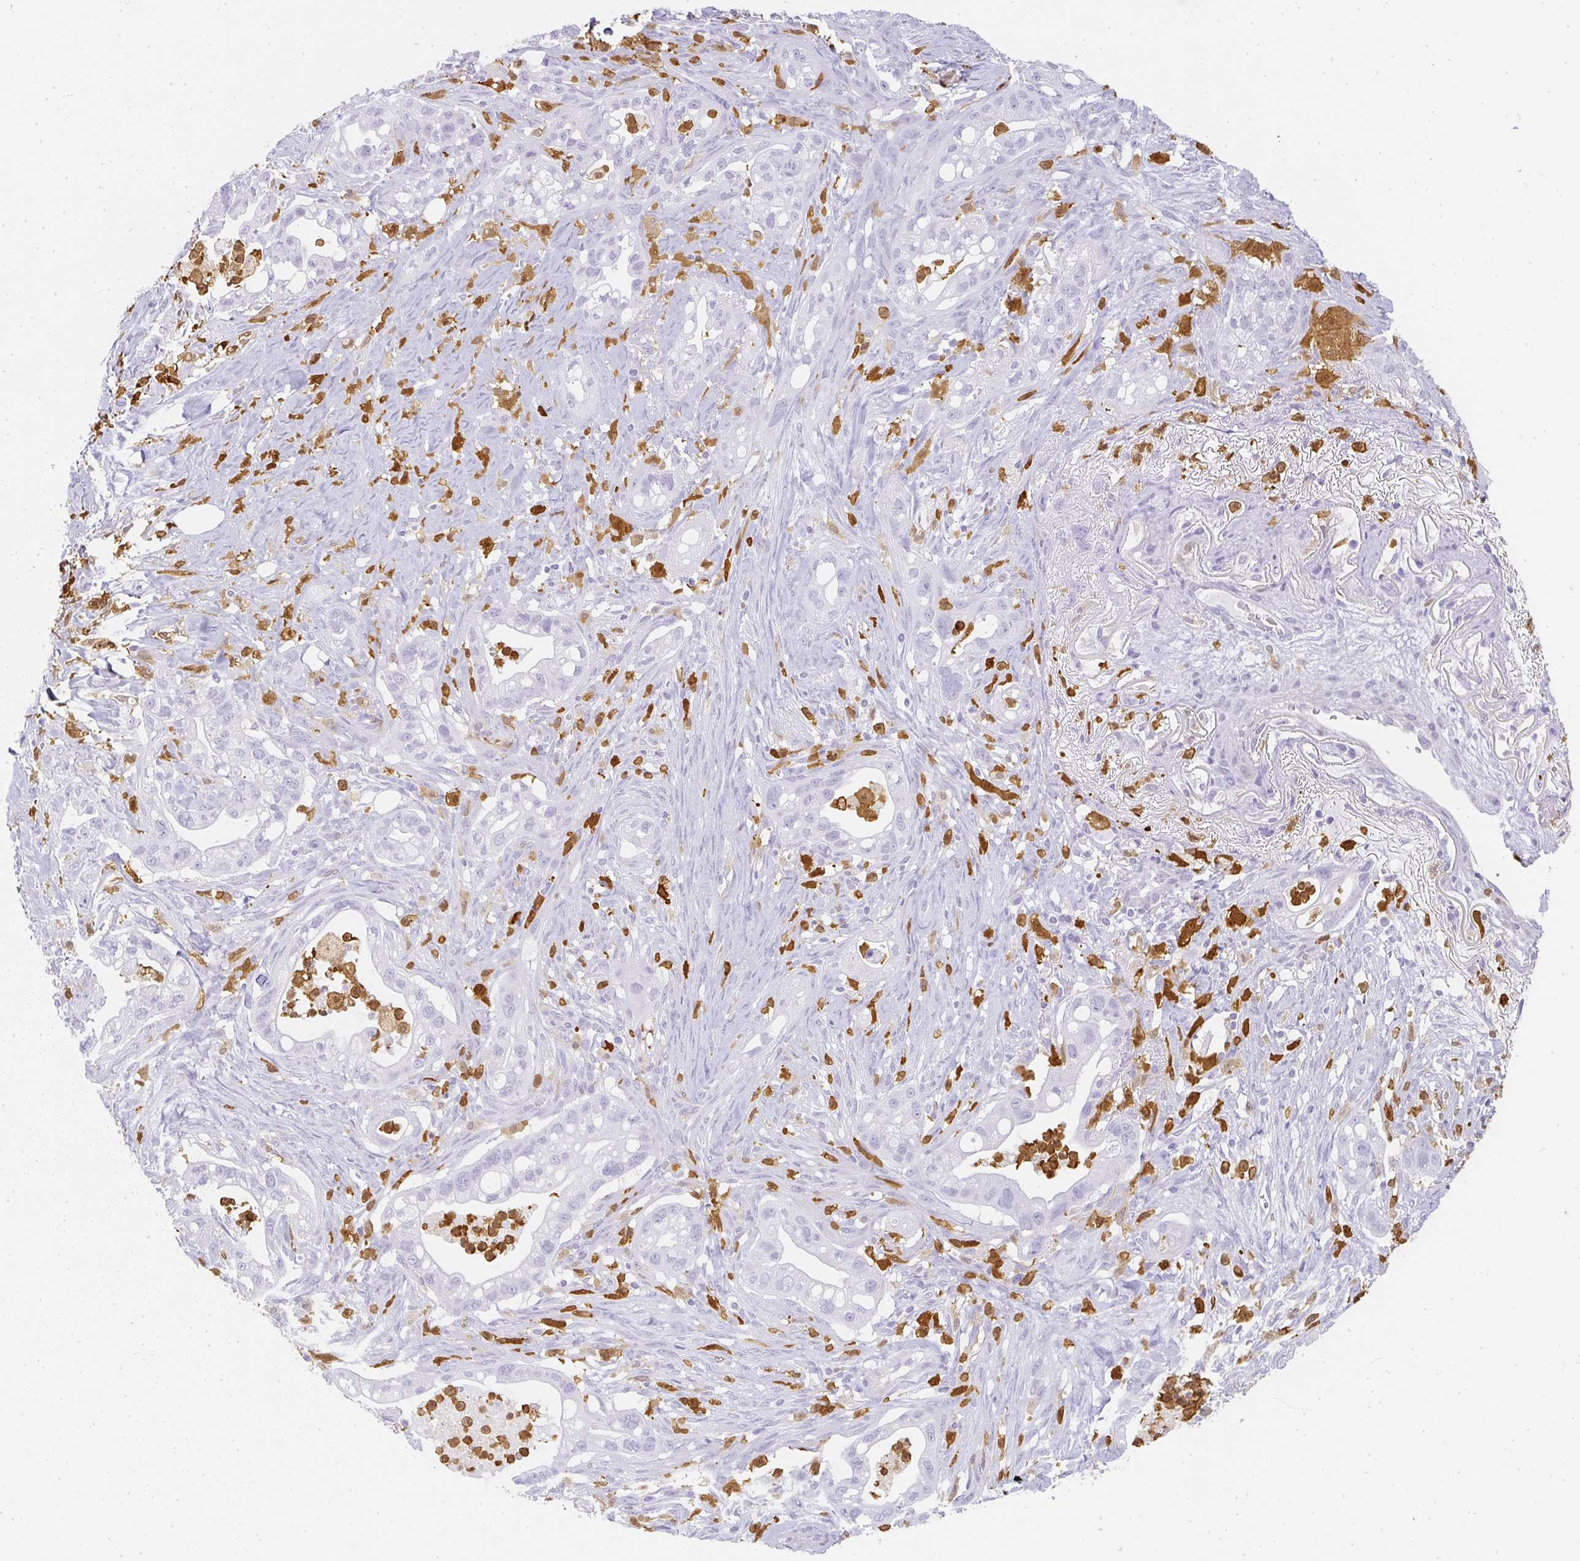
{"staining": {"intensity": "negative", "quantity": "none", "location": "none"}, "tissue": "pancreatic cancer", "cell_type": "Tumor cells", "image_type": "cancer", "snomed": [{"axis": "morphology", "description": "Adenocarcinoma, NOS"}, {"axis": "topography", "description": "Pancreas"}], "caption": "The IHC micrograph has no significant staining in tumor cells of pancreatic adenocarcinoma tissue.", "gene": "HK3", "patient": {"sex": "male", "age": 44}}